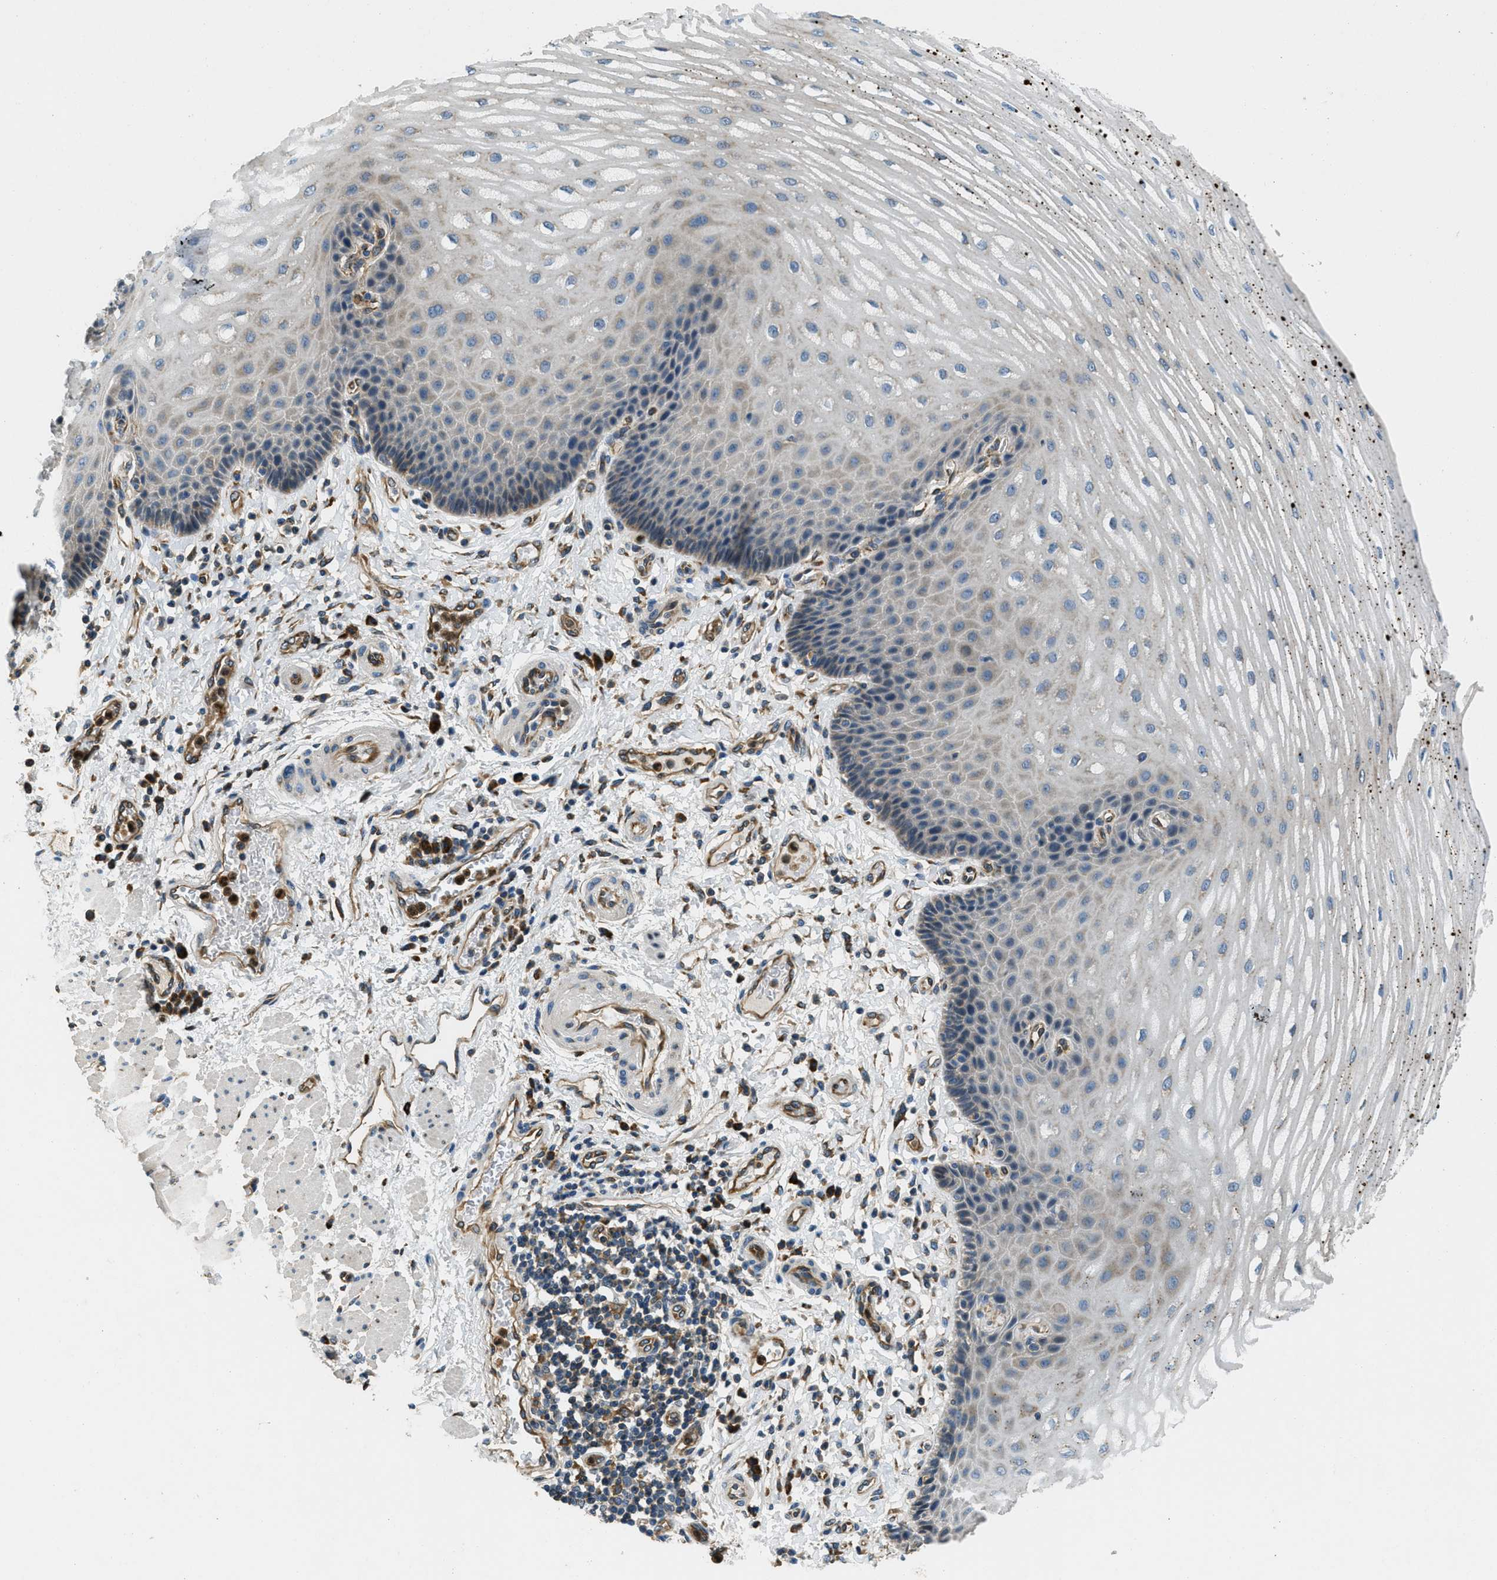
{"staining": {"intensity": "weak", "quantity": "<25%", "location": "cytoplasmic/membranous"}, "tissue": "esophagus", "cell_type": "Squamous epithelial cells", "image_type": "normal", "snomed": [{"axis": "morphology", "description": "Normal tissue, NOS"}, {"axis": "topography", "description": "Esophagus"}], "caption": "An IHC micrograph of normal esophagus is shown. There is no staining in squamous epithelial cells of esophagus. (Brightfield microscopy of DAB immunohistochemistry at high magnification).", "gene": "GIMAP8", "patient": {"sex": "male", "age": 54}}